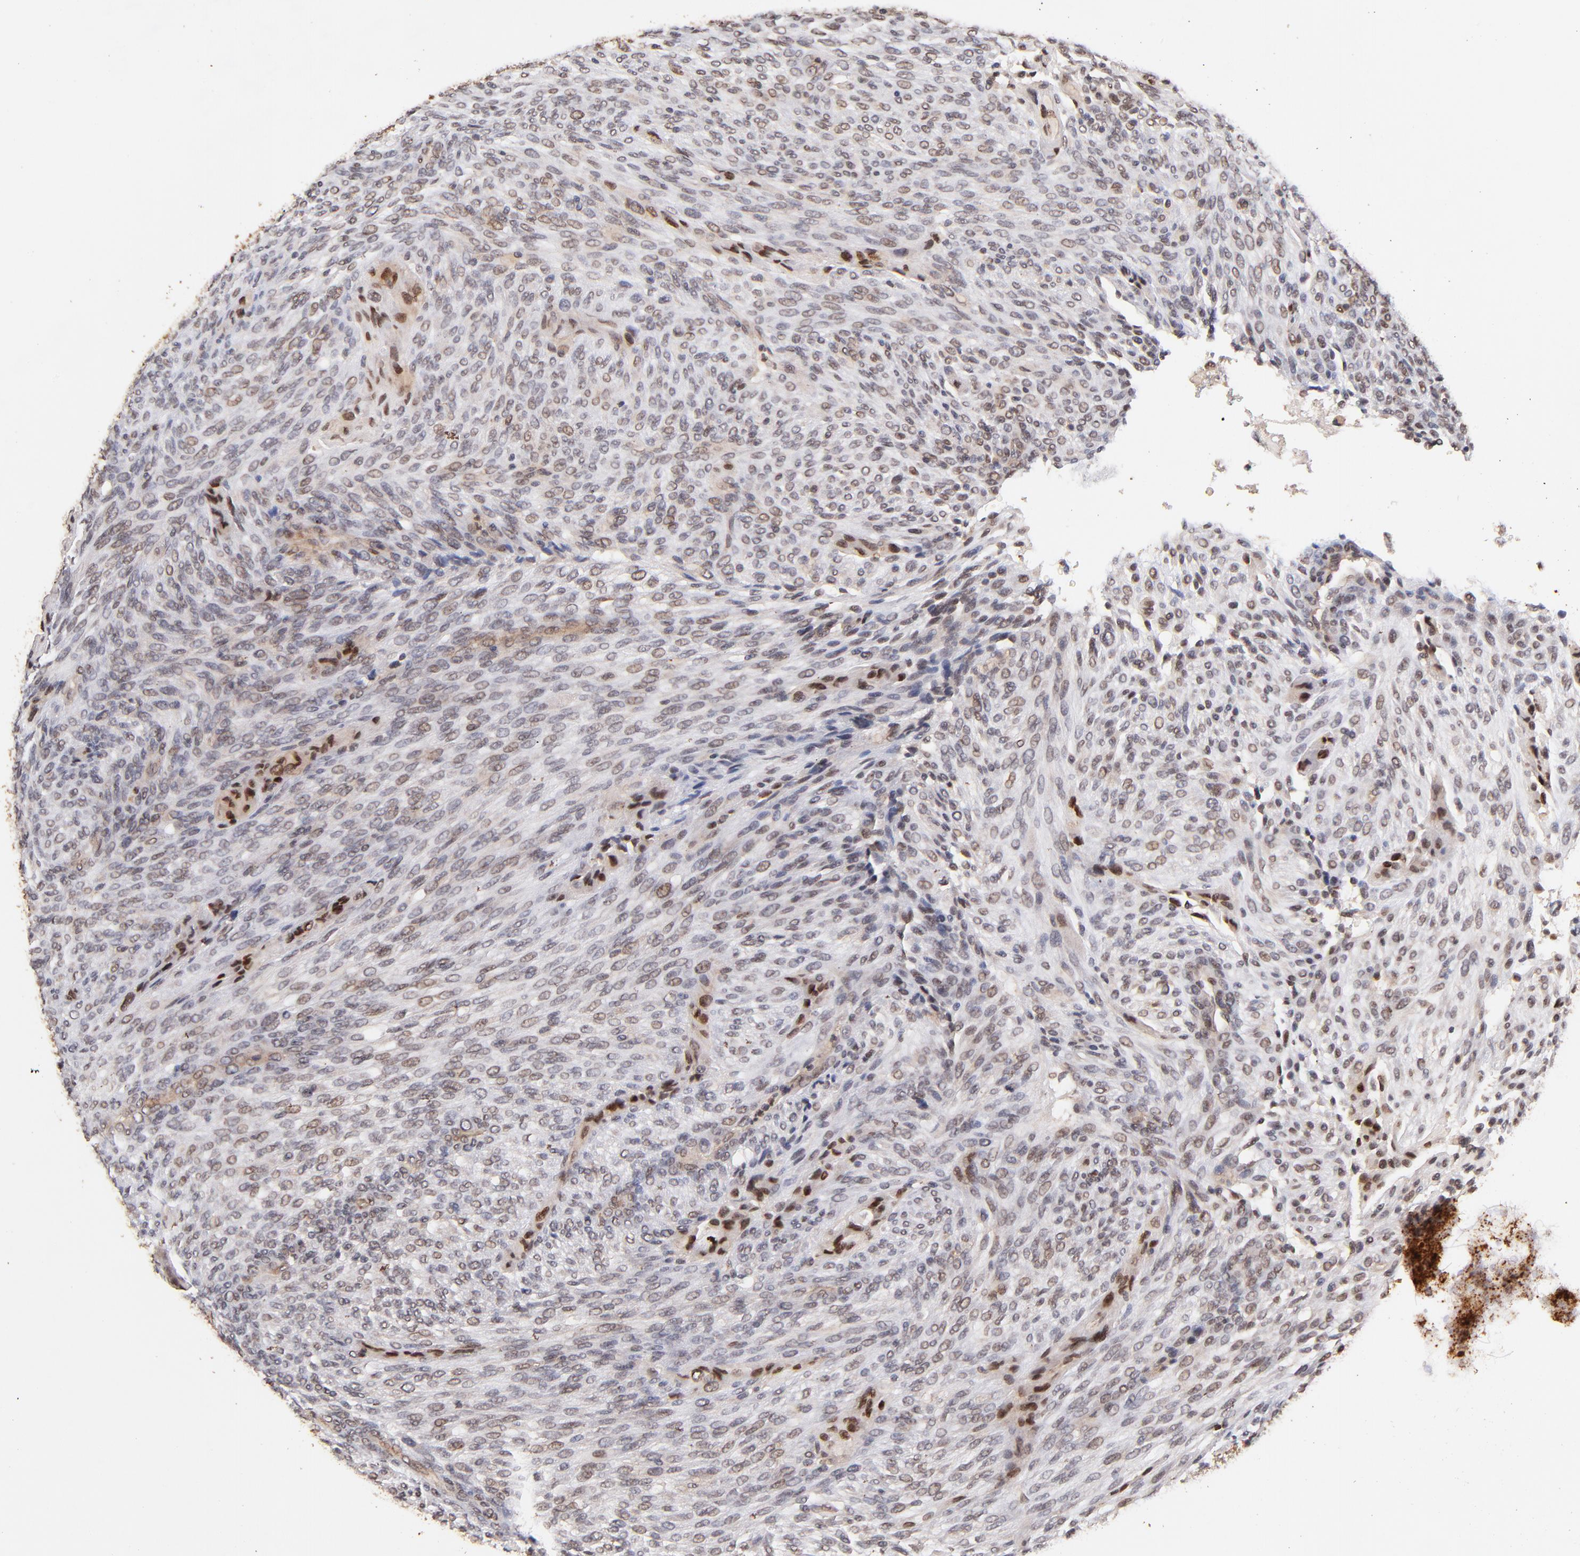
{"staining": {"intensity": "weak", "quantity": "25%-75%", "location": "nuclear"}, "tissue": "glioma", "cell_type": "Tumor cells", "image_type": "cancer", "snomed": [{"axis": "morphology", "description": "Glioma, malignant, High grade"}, {"axis": "topography", "description": "Cerebral cortex"}], "caption": "High-power microscopy captured an immunohistochemistry image of malignant glioma (high-grade), revealing weak nuclear expression in approximately 25%-75% of tumor cells. The staining is performed using DAB brown chromogen to label protein expression. The nuclei are counter-stained blue using hematoxylin.", "gene": "ZFP92", "patient": {"sex": "female", "age": 55}}